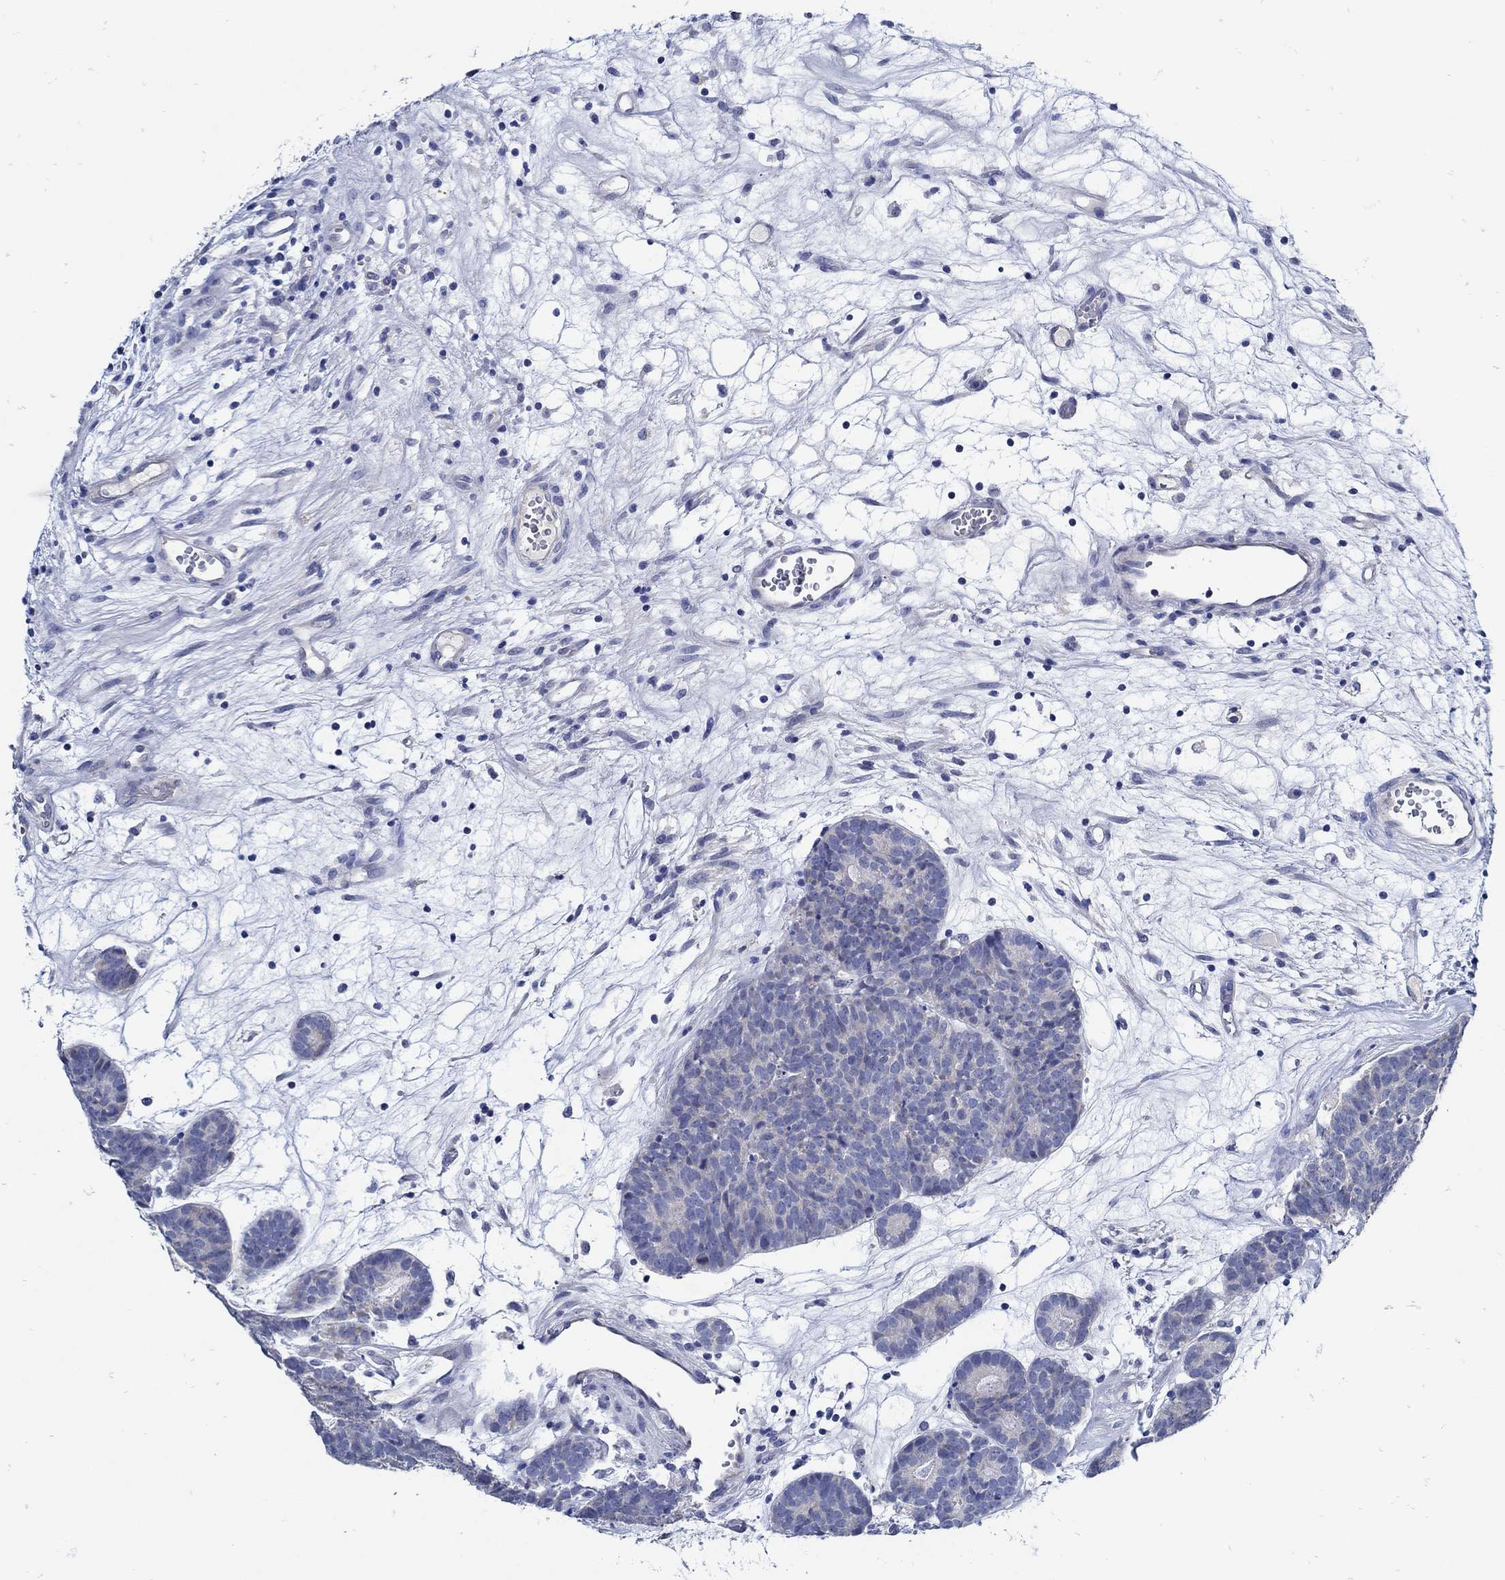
{"staining": {"intensity": "negative", "quantity": "none", "location": "none"}, "tissue": "head and neck cancer", "cell_type": "Tumor cells", "image_type": "cancer", "snomed": [{"axis": "morphology", "description": "Adenocarcinoma, NOS"}, {"axis": "topography", "description": "Head-Neck"}], "caption": "This is a histopathology image of IHC staining of head and neck cancer, which shows no positivity in tumor cells.", "gene": "NOS1", "patient": {"sex": "female", "age": 81}}